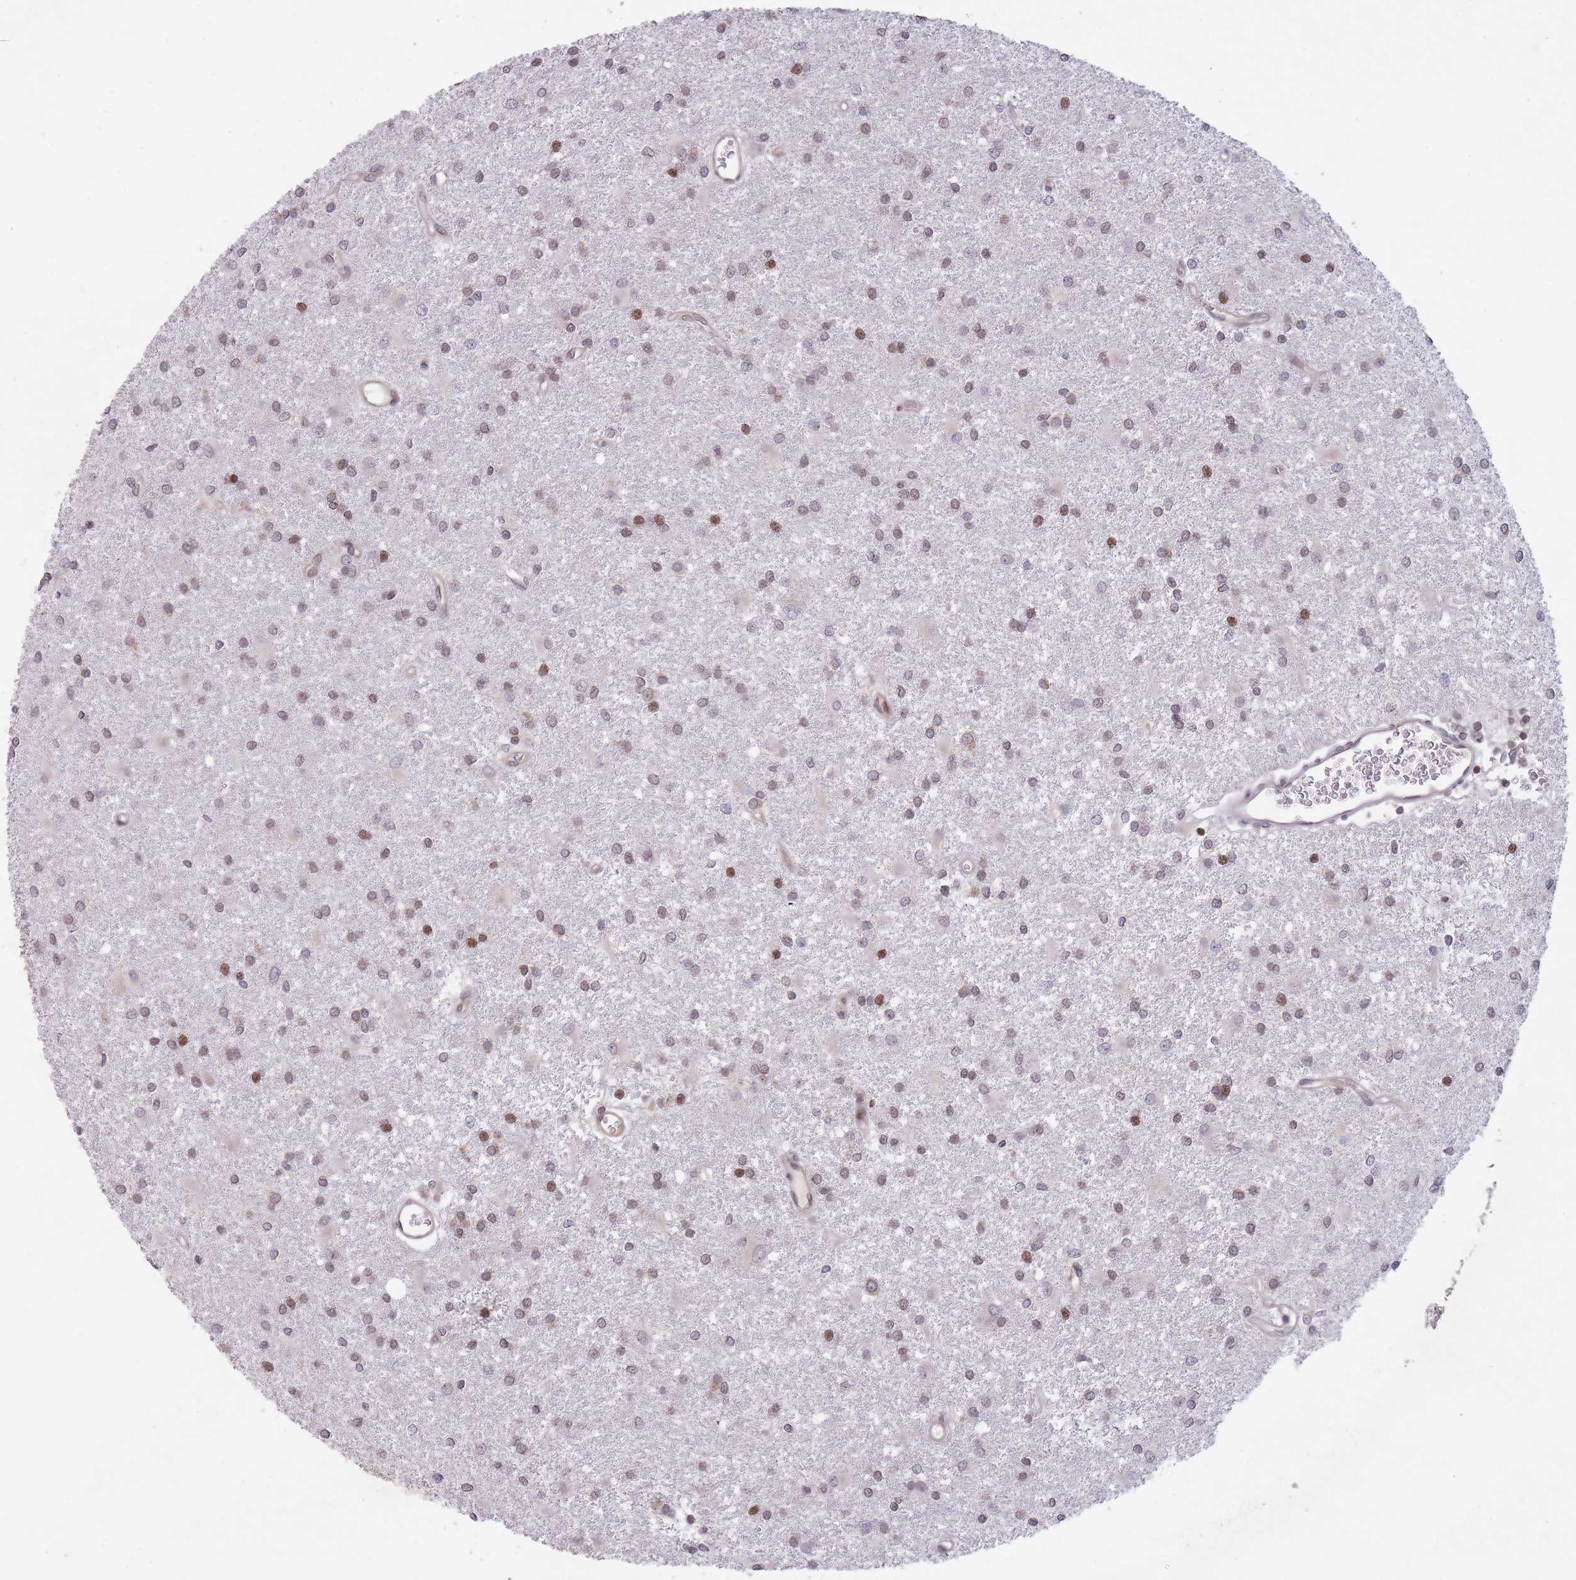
{"staining": {"intensity": "moderate", "quantity": "<25%", "location": "nuclear"}, "tissue": "glioma", "cell_type": "Tumor cells", "image_type": "cancer", "snomed": [{"axis": "morphology", "description": "Glioma, malignant, High grade"}, {"axis": "topography", "description": "Brain"}], "caption": "Immunohistochemical staining of human glioma demonstrates low levels of moderate nuclear protein staining in about <25% of tumor cells. (DAB IHC, brown staining for protein, blue staining for nuclei).", "gene": "SLC35F5", "patient": {"sex": "female", "age": 50}}